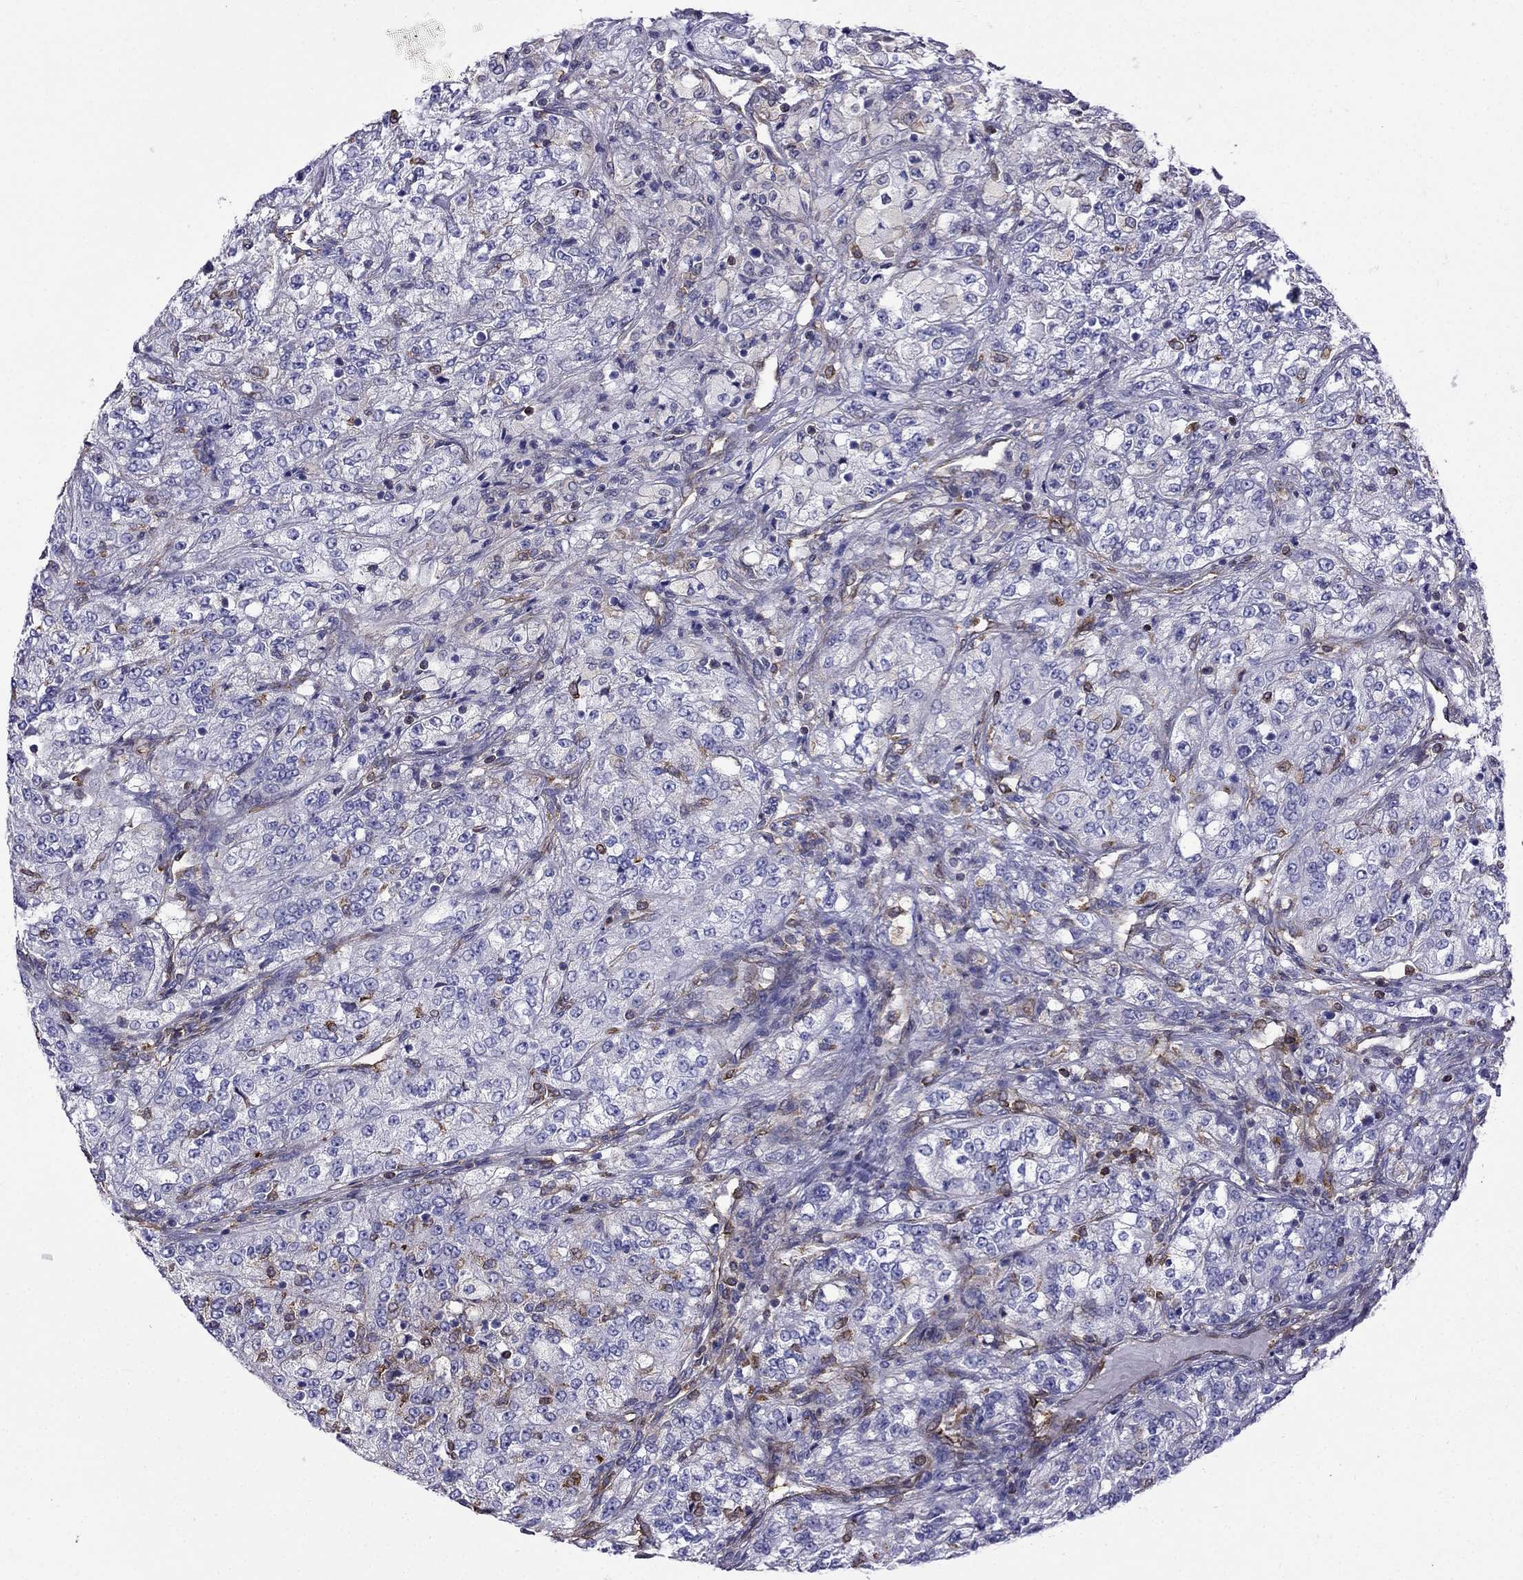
{"staining": {"intensity": "negative", "quantity": "none", "location": "none"}, "tissue": "renal cancer", "cell_type": "Tumor cells", "image_type": "cancer", "snomed": [{"axis": "morphology", "description": "Adenocarcinoma, NOS"}, {"axis": "topography", "description": "Kidney"}], "caption": "An immunohistochemistry (IHC) micrograph of renal cancer is shown. There is no staining in tumor cells of renal cancer. The staining was performed using DAB (3,3'-diaminobenzidine) to visualize the protein expression in brown, while the nuclei were stained in blue with hematoxylin (Magnification: 20x).", "gene": "GNAL", "patient": {"sex": "female", "age": 63}}